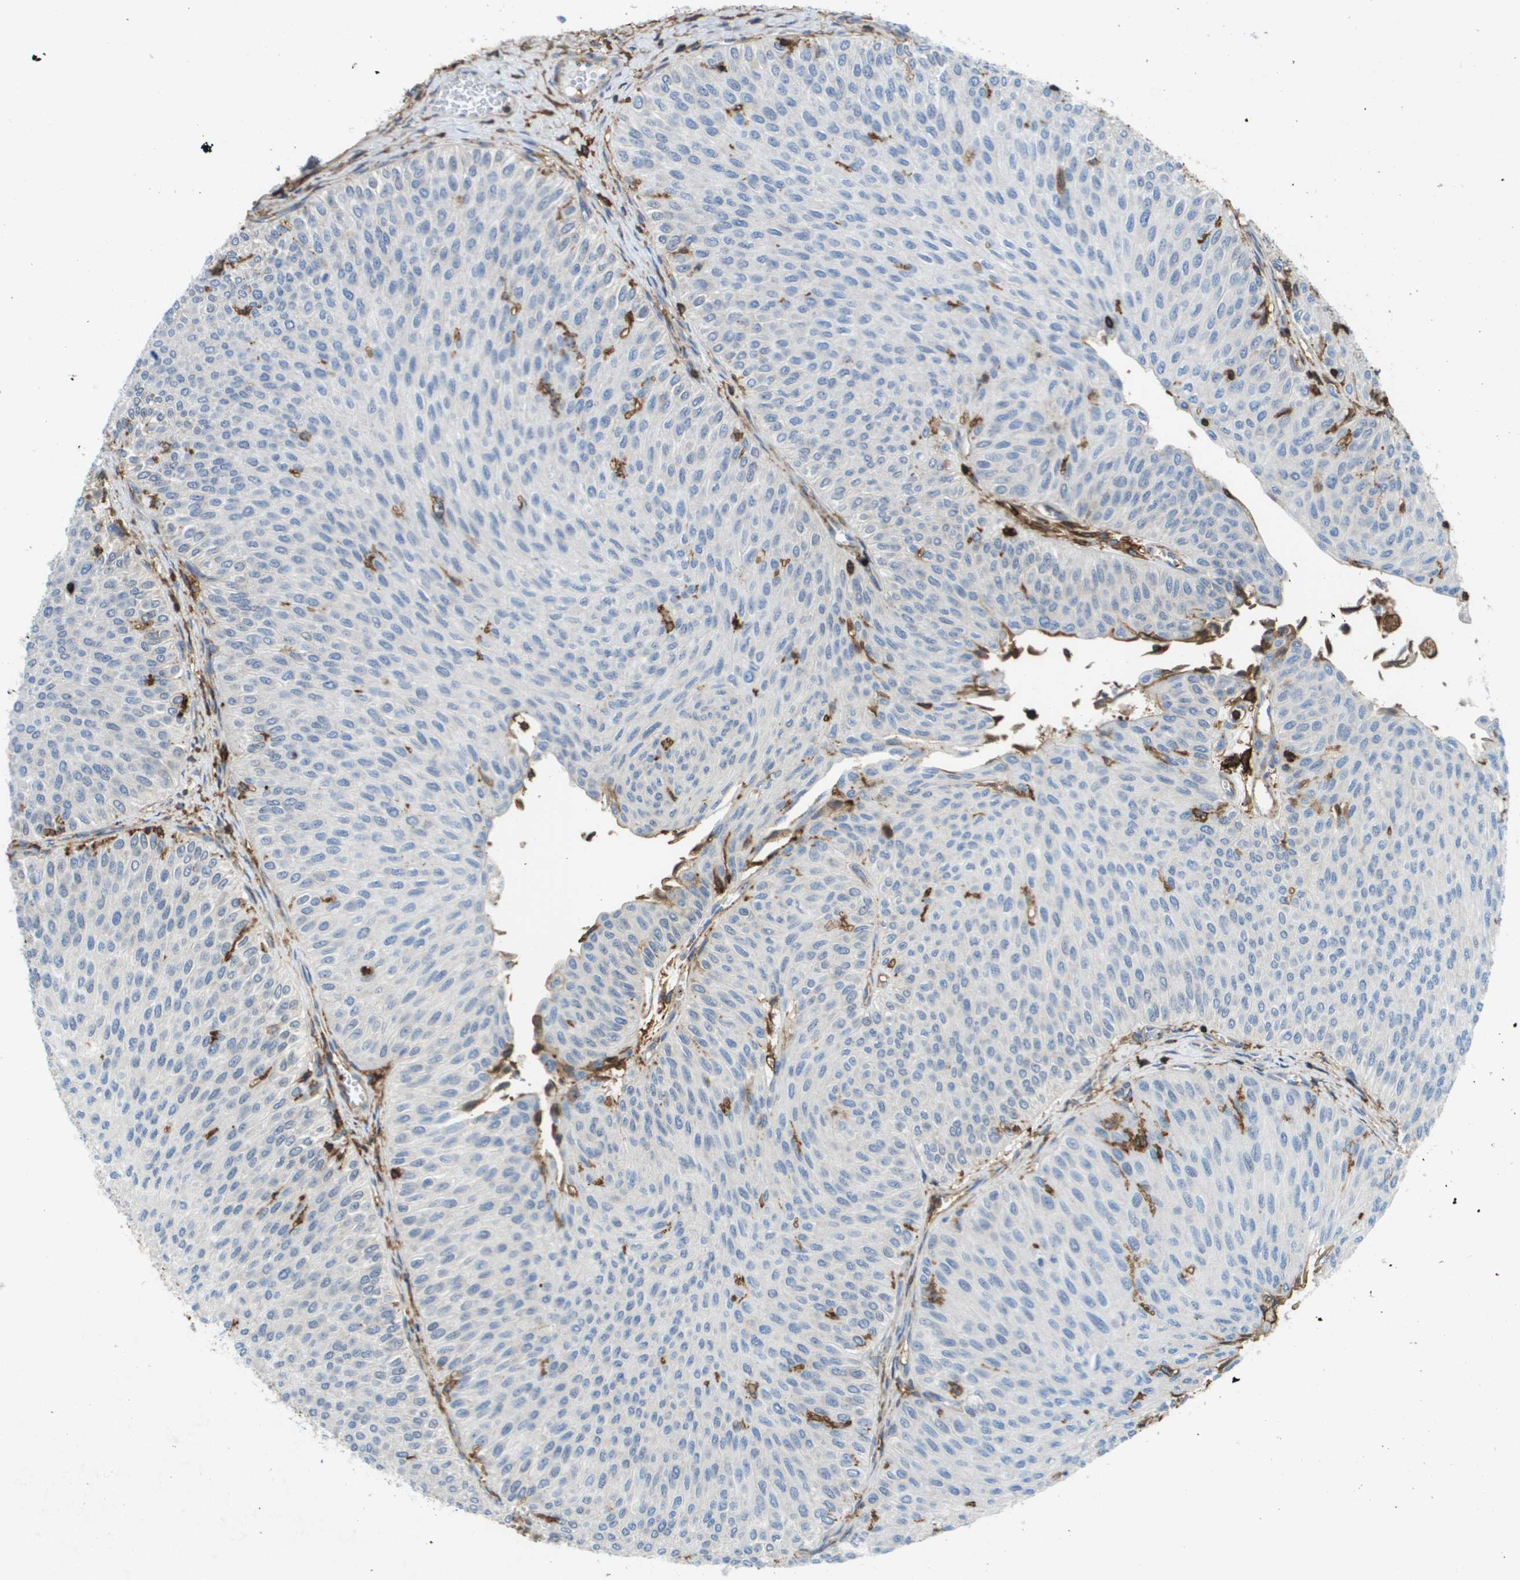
{"staining": {"intensity": "negative", "quantity": "none", "location": "none"}, "tissue": "urothelial cancer", "cell_type": "Tumor cells", "image_type": "cancer", "snomed": [{"axis": "morphology", "description": "Urothelial carcinoma, Low grade"}, {"axis": "topography", "description": "Urinary bladder"}], "caption": "This is a image of immunohistochemistry staining of urothelial cancer, which shows no positivity in tumor cells. Nuclei are stained in blue.", "gene": "PASK", "patient": {"sex": "male", "age": 78}}